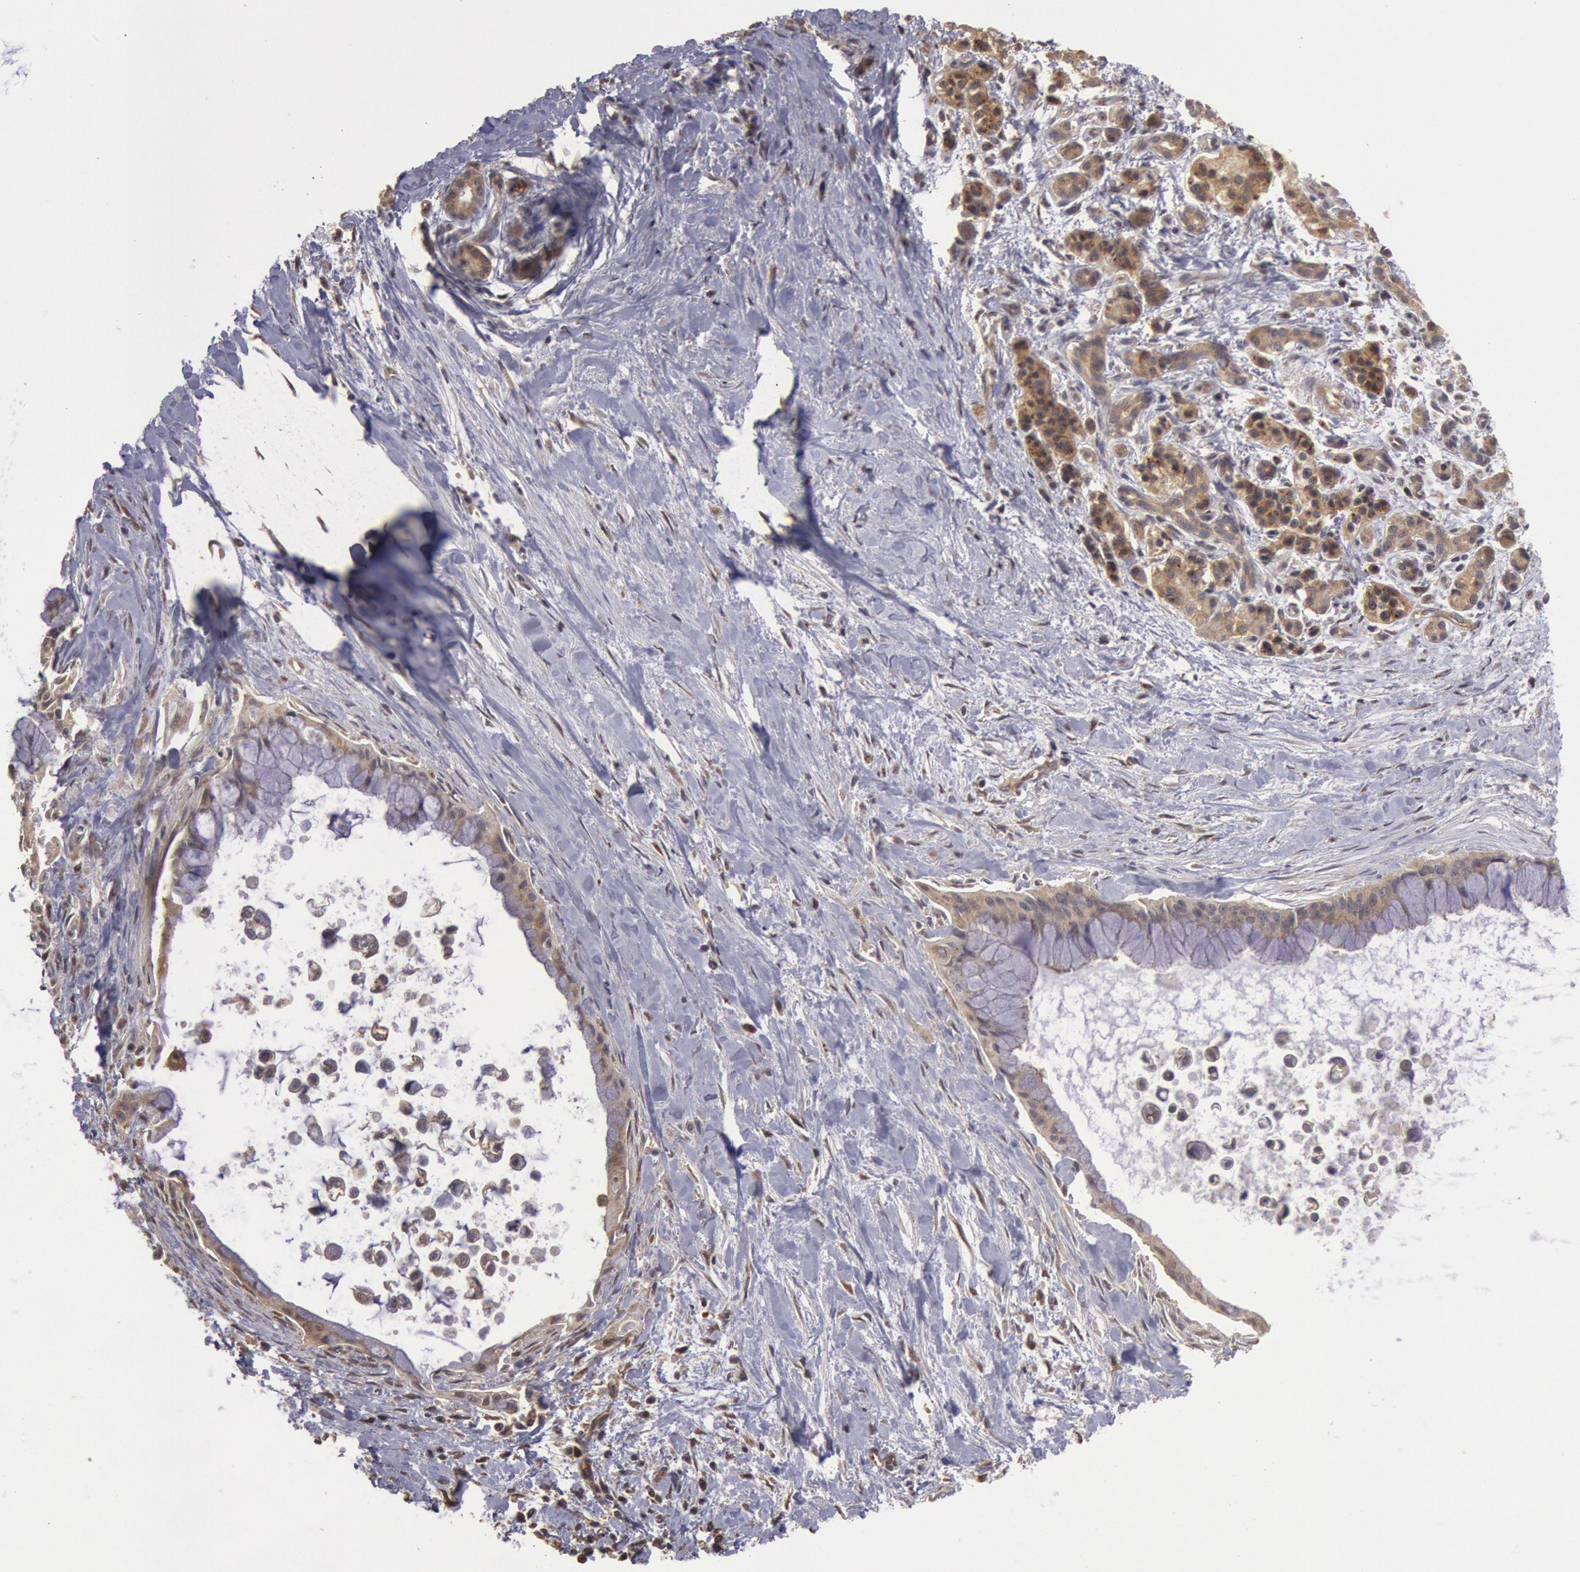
{"staining": {"intensity": "weak", "quantity": ">75%", "location": "cytoplasmic/membranous"}, "tissue": "pancreatic cancer", "cell_type": "Tumor cells", "image_type": "cancer", "snomed": [{"axis": "morphology", "description": "Adenocarcinoma, NOS"}, {"axis": "topography", "description": "Pancreas"}], "caption": "Human pancreatic adenocarcinoma stained with a protein marker exhibits weak staining in tumor cells.", "gene": "USP14", "patient": {"sex": "male", "age": 59}}